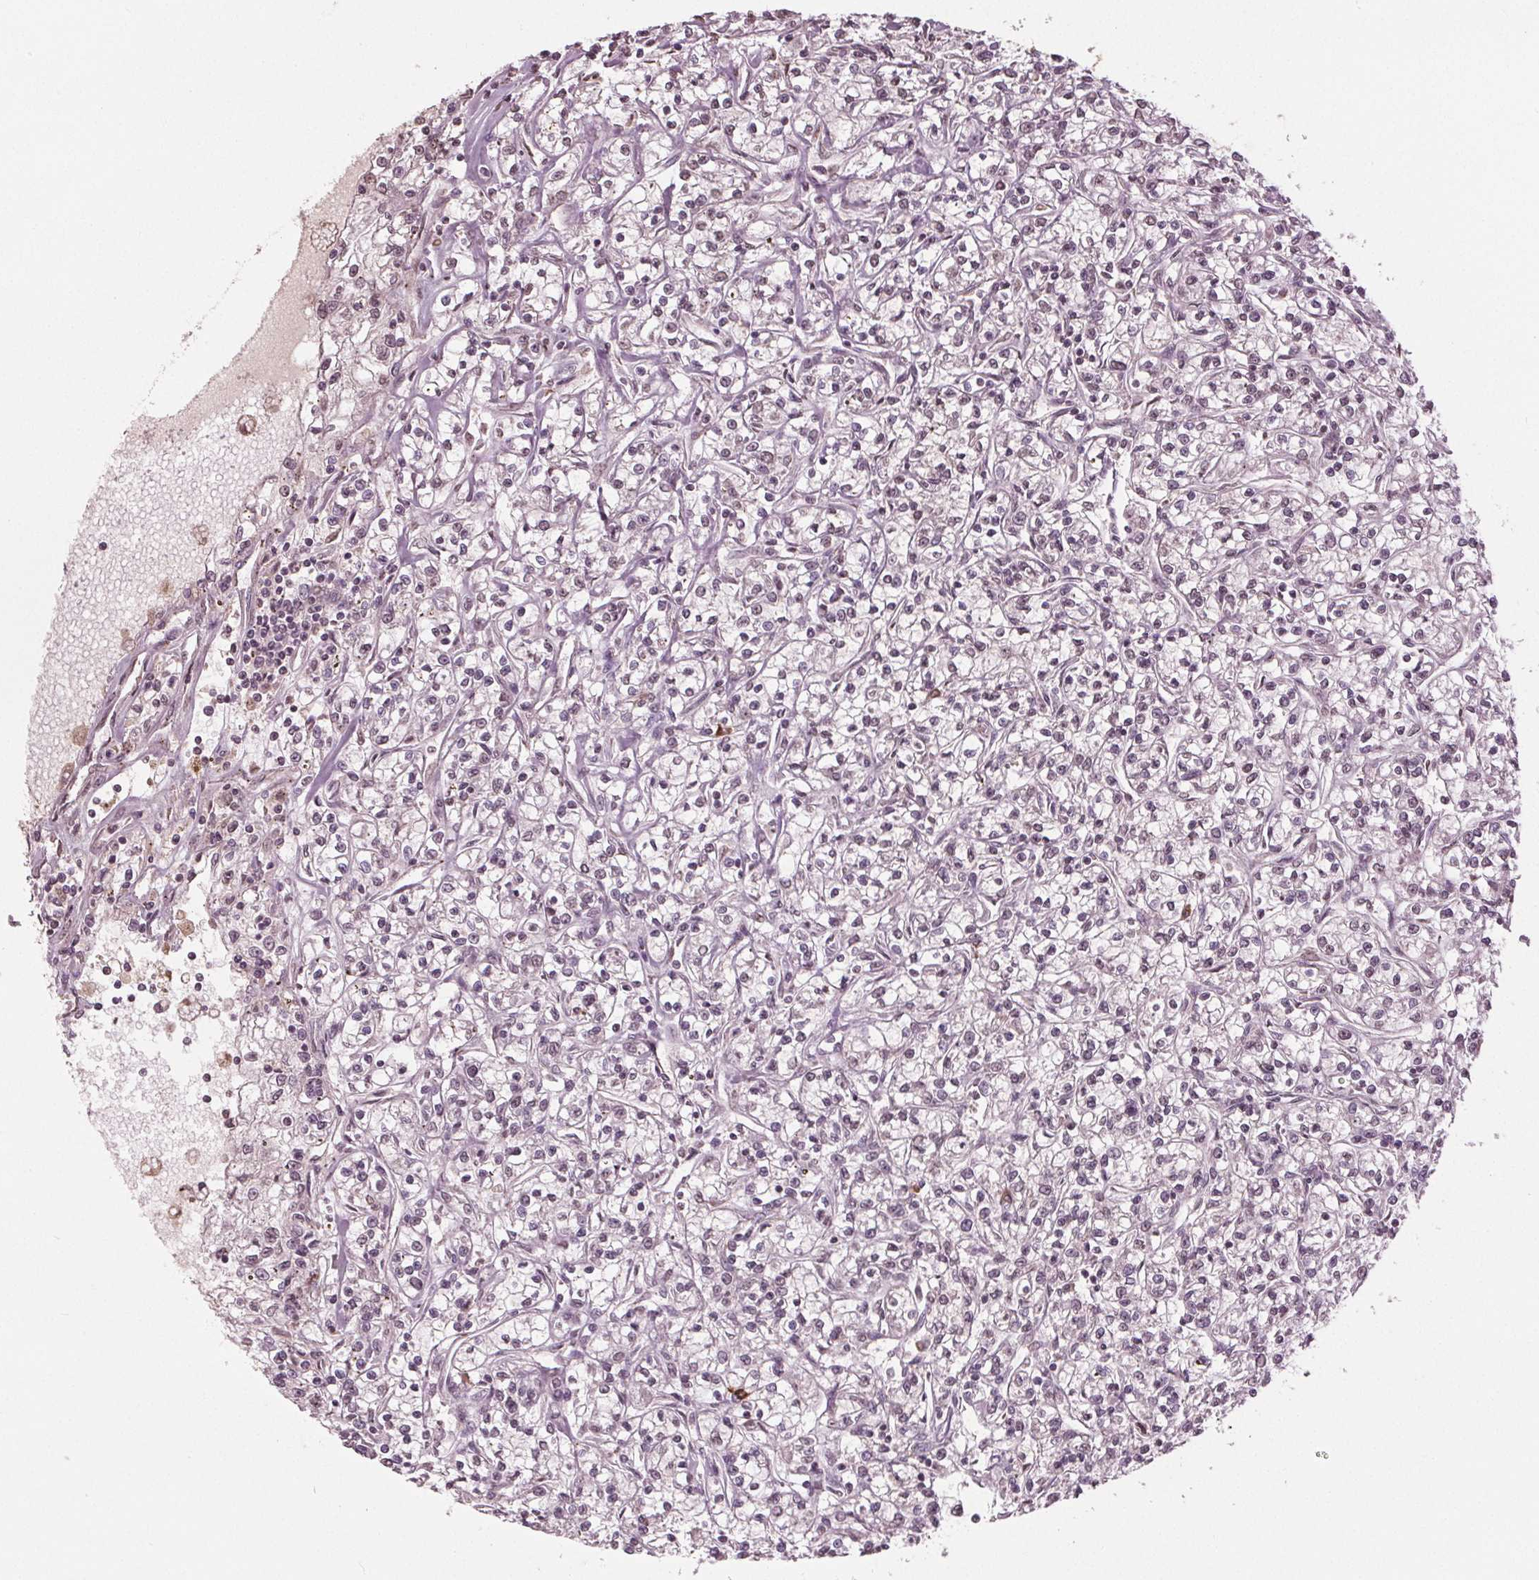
{"staining": {"intensity": "negative", "quantity": "none", "location": "none"}, "tissue": "renal cancer", "cell_type": "Tumor cells", "image_type": "cancer", "snomed": [{"axis": "morphology", "description": "Adenocarcinoma, NOS"}, {"axis": "topography", "description": "Kidney"}], "caption": "There is no significant expression in tumor cells of renal adenocarcinoma.", "gene": "CXCL16", "patient": {"sex": "female", "age": 59}}